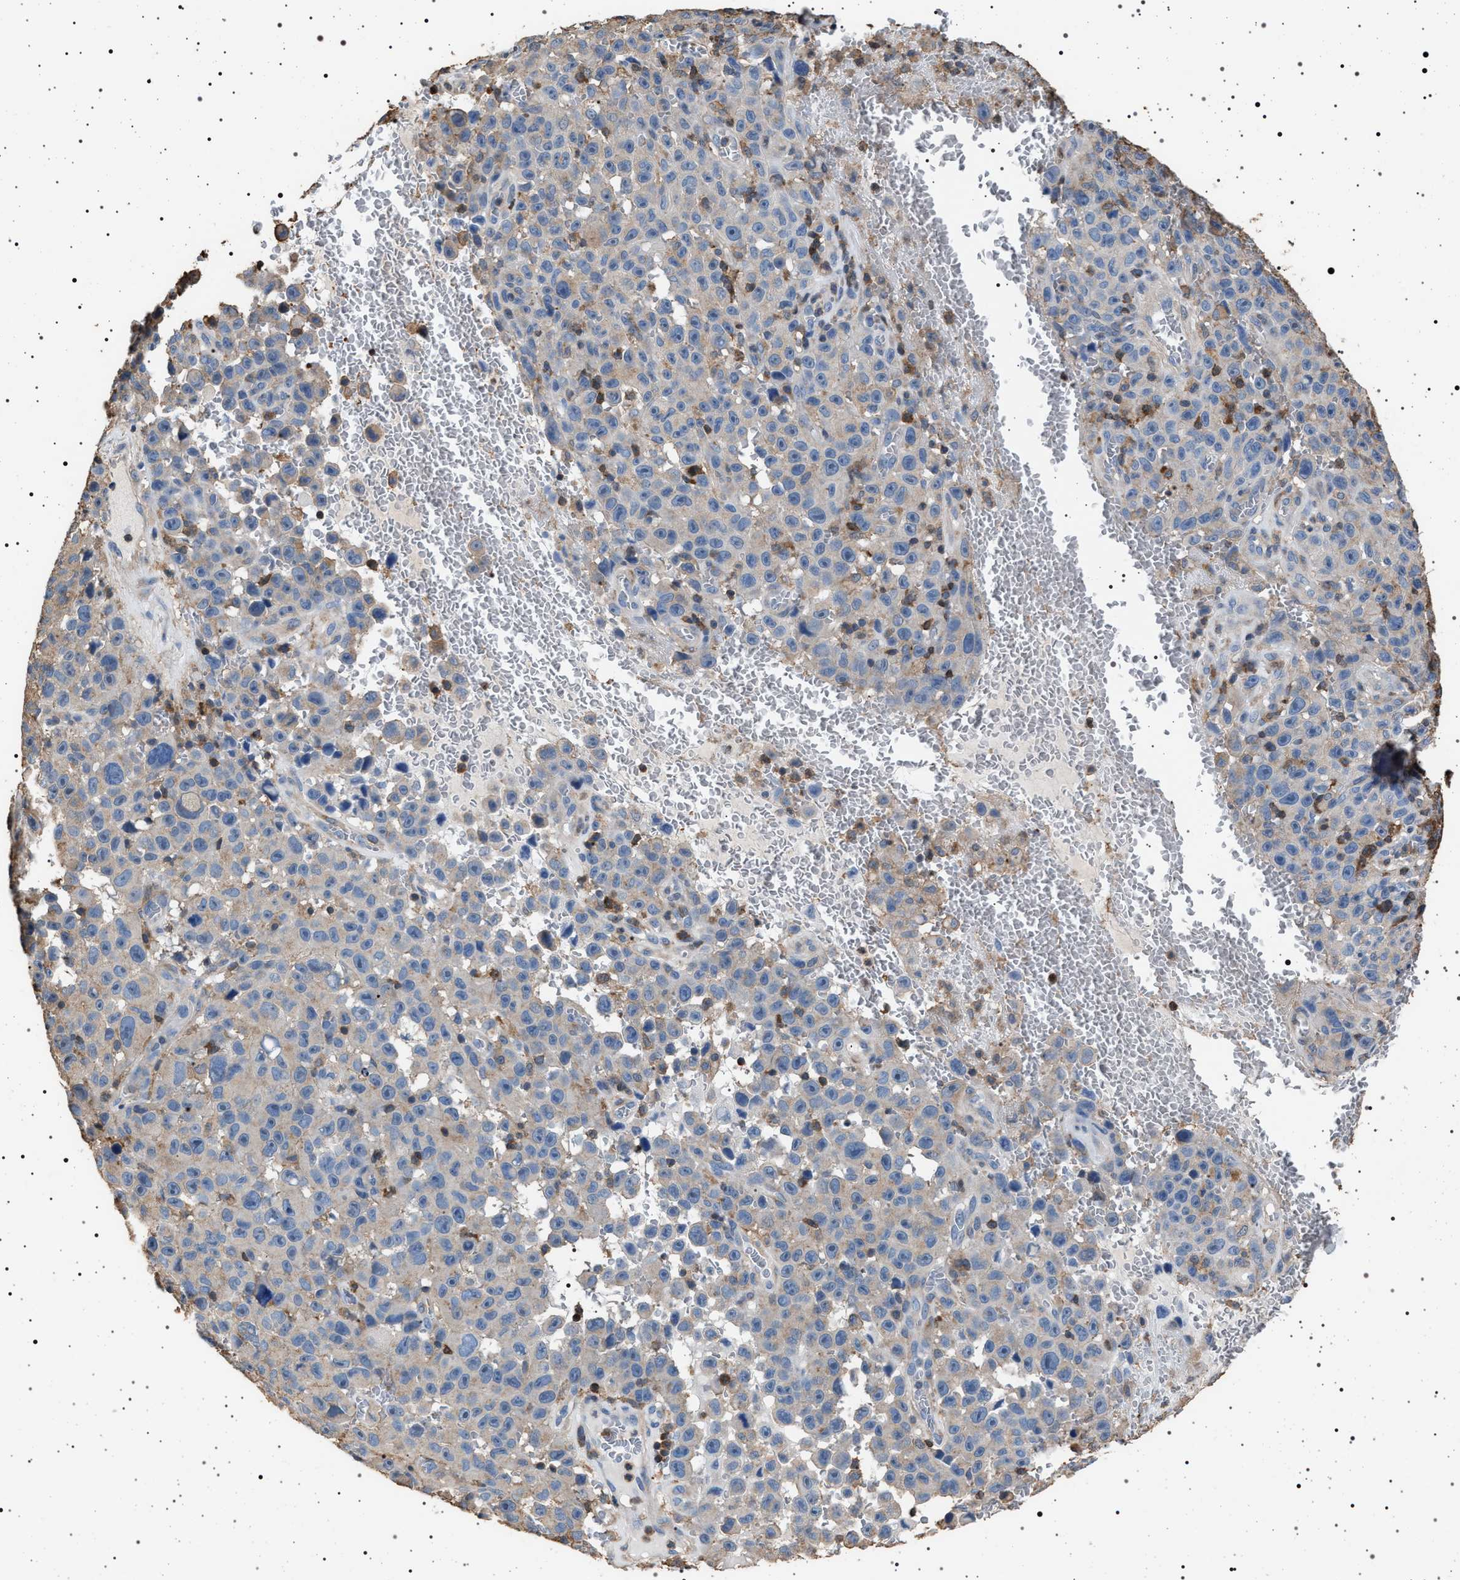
{"staining": {"intensity": "negative", "quantity": "none", "location": "none"}, "tissue": "melanoma", "cell_type": "Tumor cells", "image_type": "cancer", "snomed": [{"axis": "morphology", "description": "Malignant melanoma, NOS"}, {"axis": "topography", "description": "Skin"}], "caption": "Immunohistochemical staining of human melanoma displays no significant expression in tumor cells.", "gene": "SMAP2", "patient": {"sex": "female", "age": 82}}